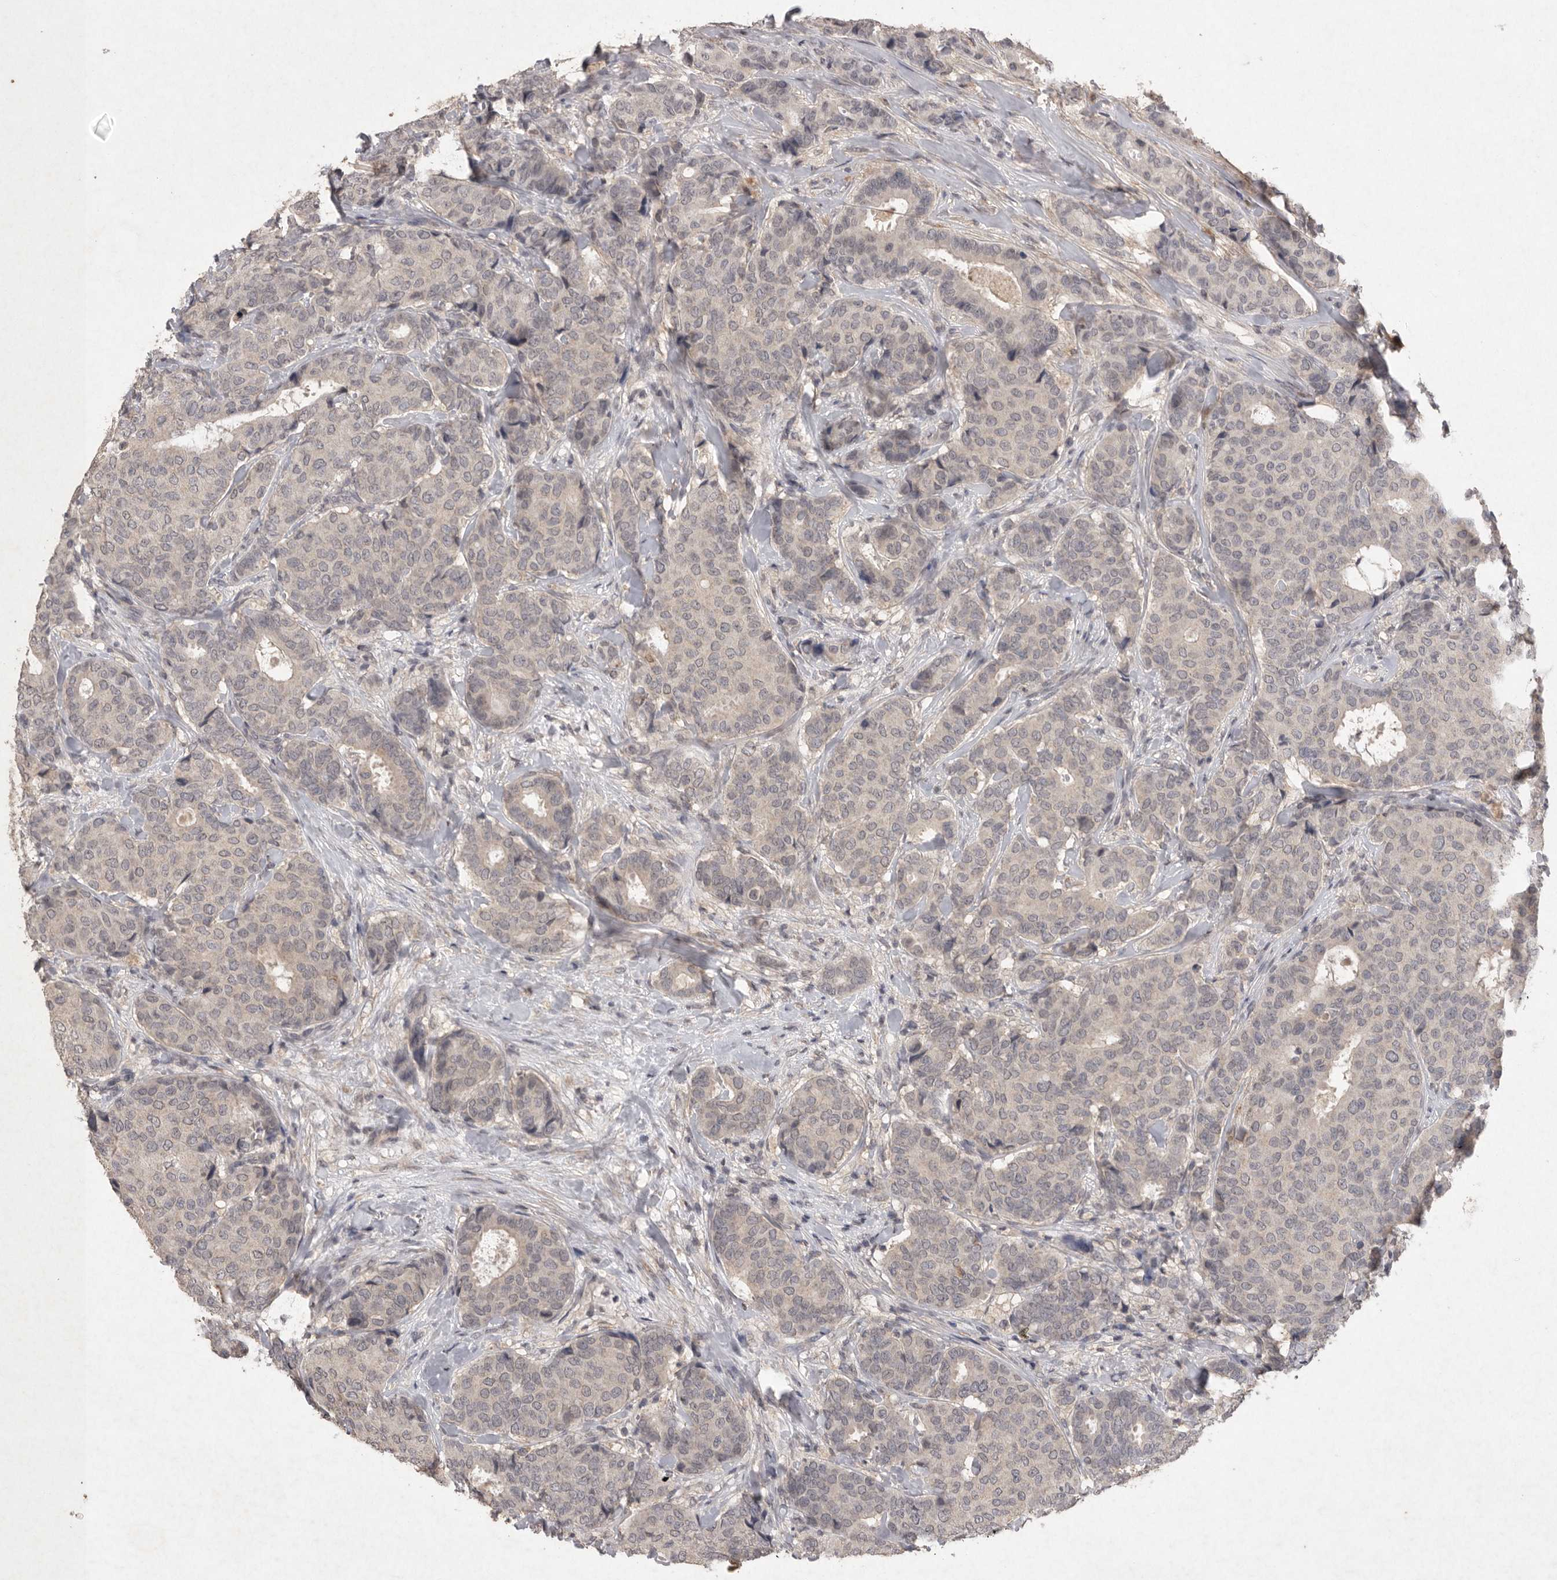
{"staining": {"intensity": "negative", "quantity": "none", "location": "none"}, "tissue": "breast cancer", "cell_type": "Tumor cells", "image_type": "cancer", "snomed": [{"axis": "morphology", "description": "Duct carcinoma"}, {"axis": "topography", "description": "Breast"}], "caption": "This is an immunohistochemistry (IHC) histopathology image of breast infiltrating ductal carcinoma. There is no positivity in tumor cells.", "gene": "APLNR", "patient": {"sex": "female", "age": 75}}